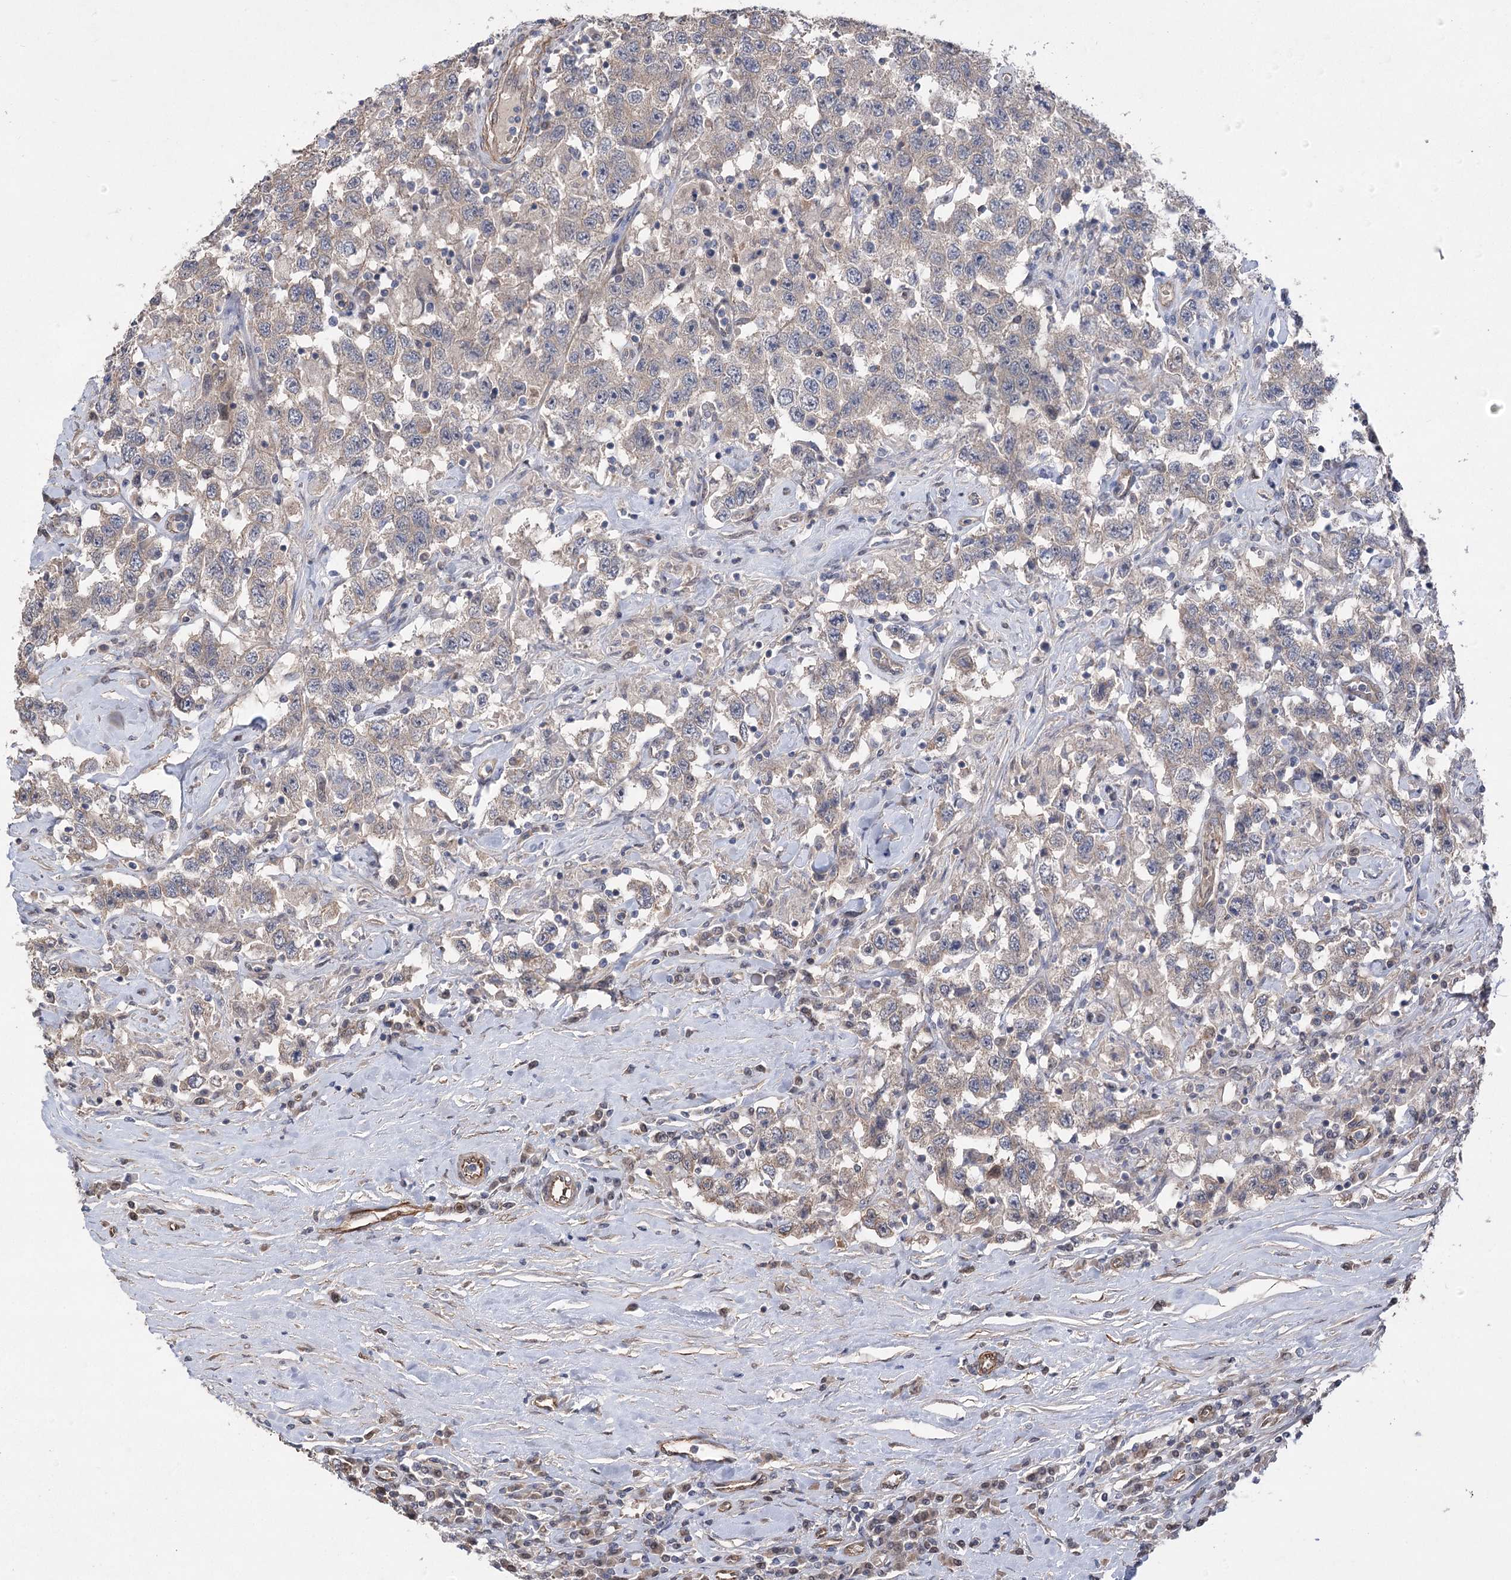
{"staining": {"intensity": "weak", "quantity": "25%-75%", "location": "cytoplasmic/membranous"}, "tissue": "testis cancer", "cell_type": "Tumor cells", "image_type": "cancer", "snomed": [{"axis": "morphology", "description": "Seminoma, NOS"}, {"axis": "topography", "description": "Testis"}], "caption": "Human seminoma (testis) stained with a protein marker demonstrates weak staining in tumor cells.", "gene": "RWDD4", "patient": {"sex": "male", "age": 41}}